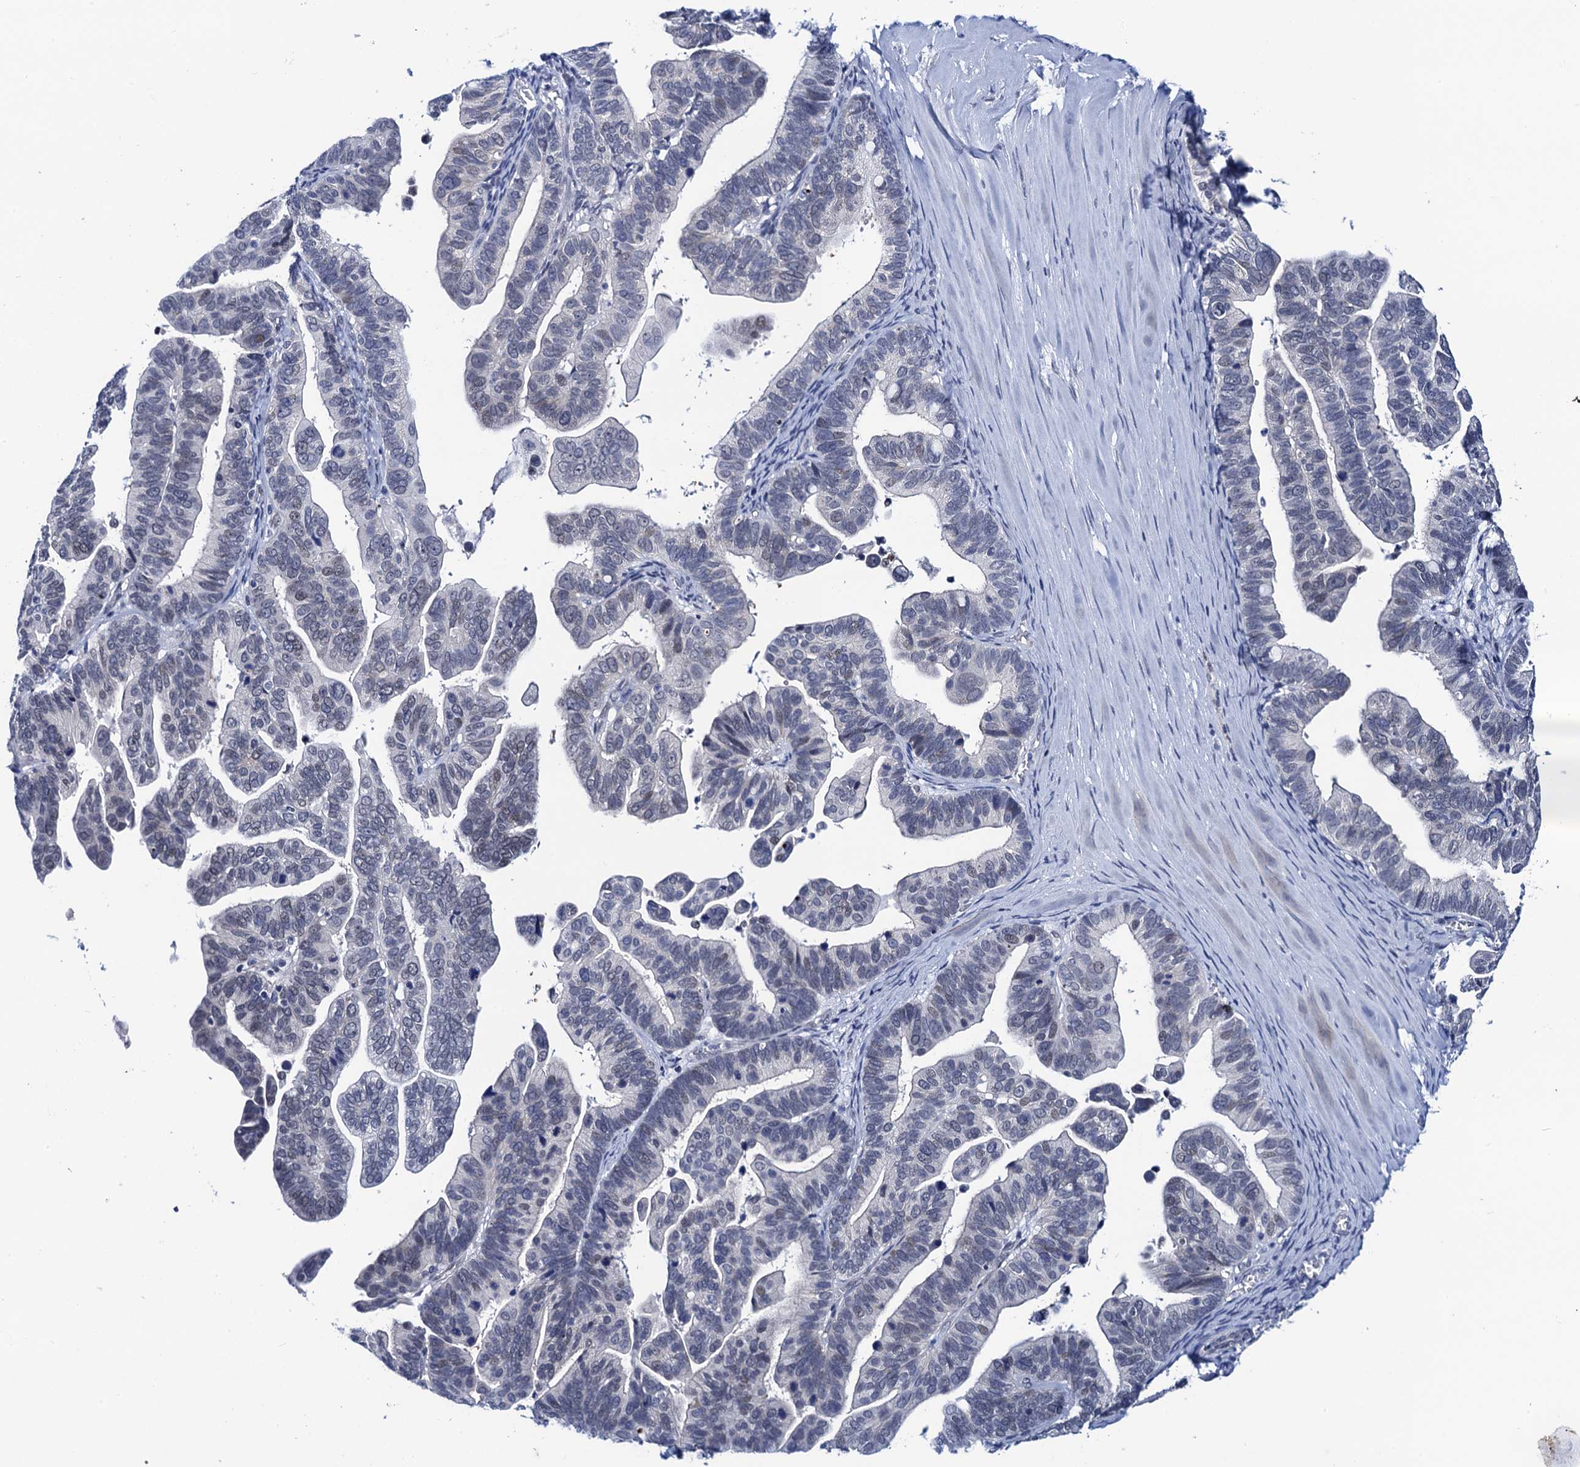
{"staining": {"intensity": "negative", "quantity": "none", "location": "none"}, "tissue": "ovarian cancer", "cell_type": "Tumor cells", "image_type": "cancer", "snomed": [{"axis": "morphology", "description": "Cystadenocarcinoma, serous, NOS"}, {"axis": "topography", "description": "Ovary"}], "caption": "Tumor cells are negative for brown protein staining in ovarian cancer.", "gene": "C16orf87", "patient": {"sex": "female", "age": 56}}